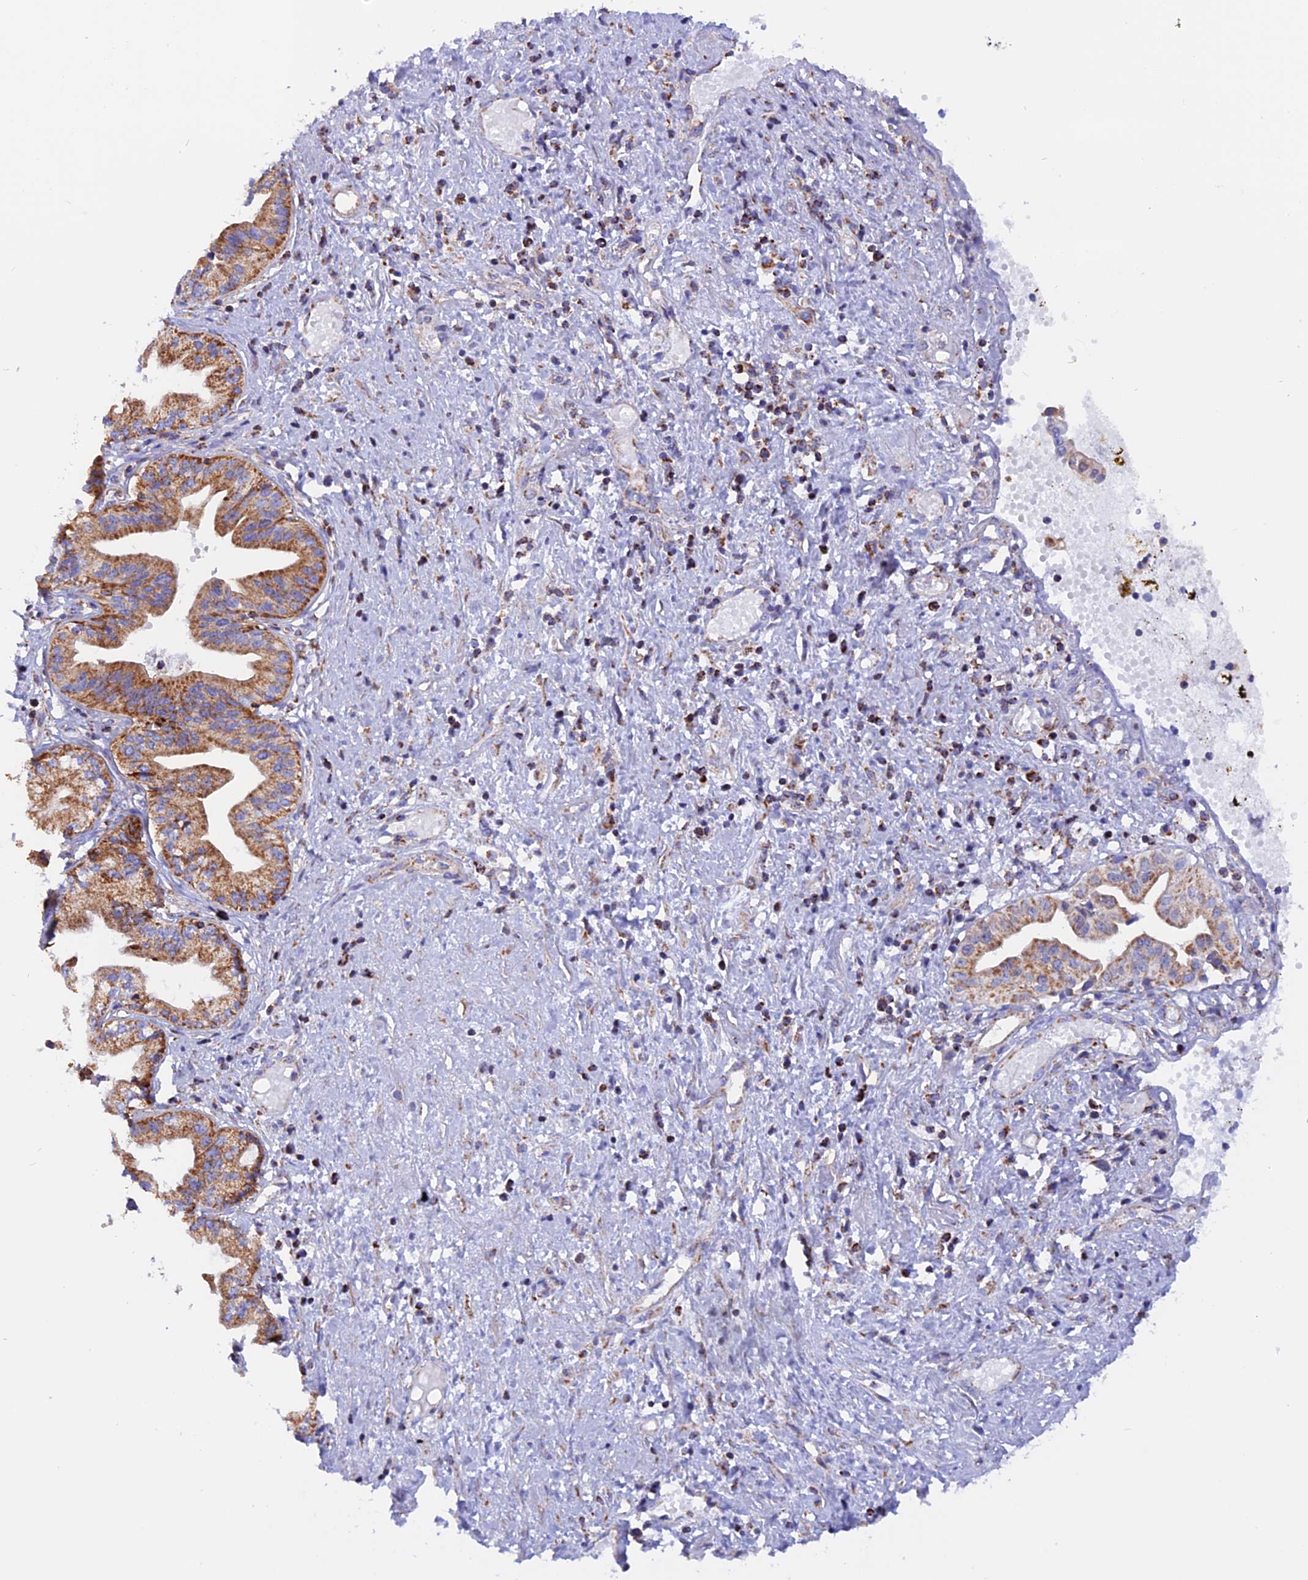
{"staining": {"intensity": "moderate", "quantity": ">75%", "location": "cytoplasmic/membranous"}, "tissue": "pancreatic cancer", "cell_type": "Tumor cells", "image_type": "cancer", "snomed": [{"axis": "morphology", "description": "Adenocarcinoma, NOS"}, {"axis": "topography", "description": "Pancreas"}], "caption": "Moderate cytoplasmic/membranous staining is seen in about >75% of tumor cells in adenocarcinoma (pancreatic).", "gene": "GCDH", "patient": {"sex": "female", "age": 50}}